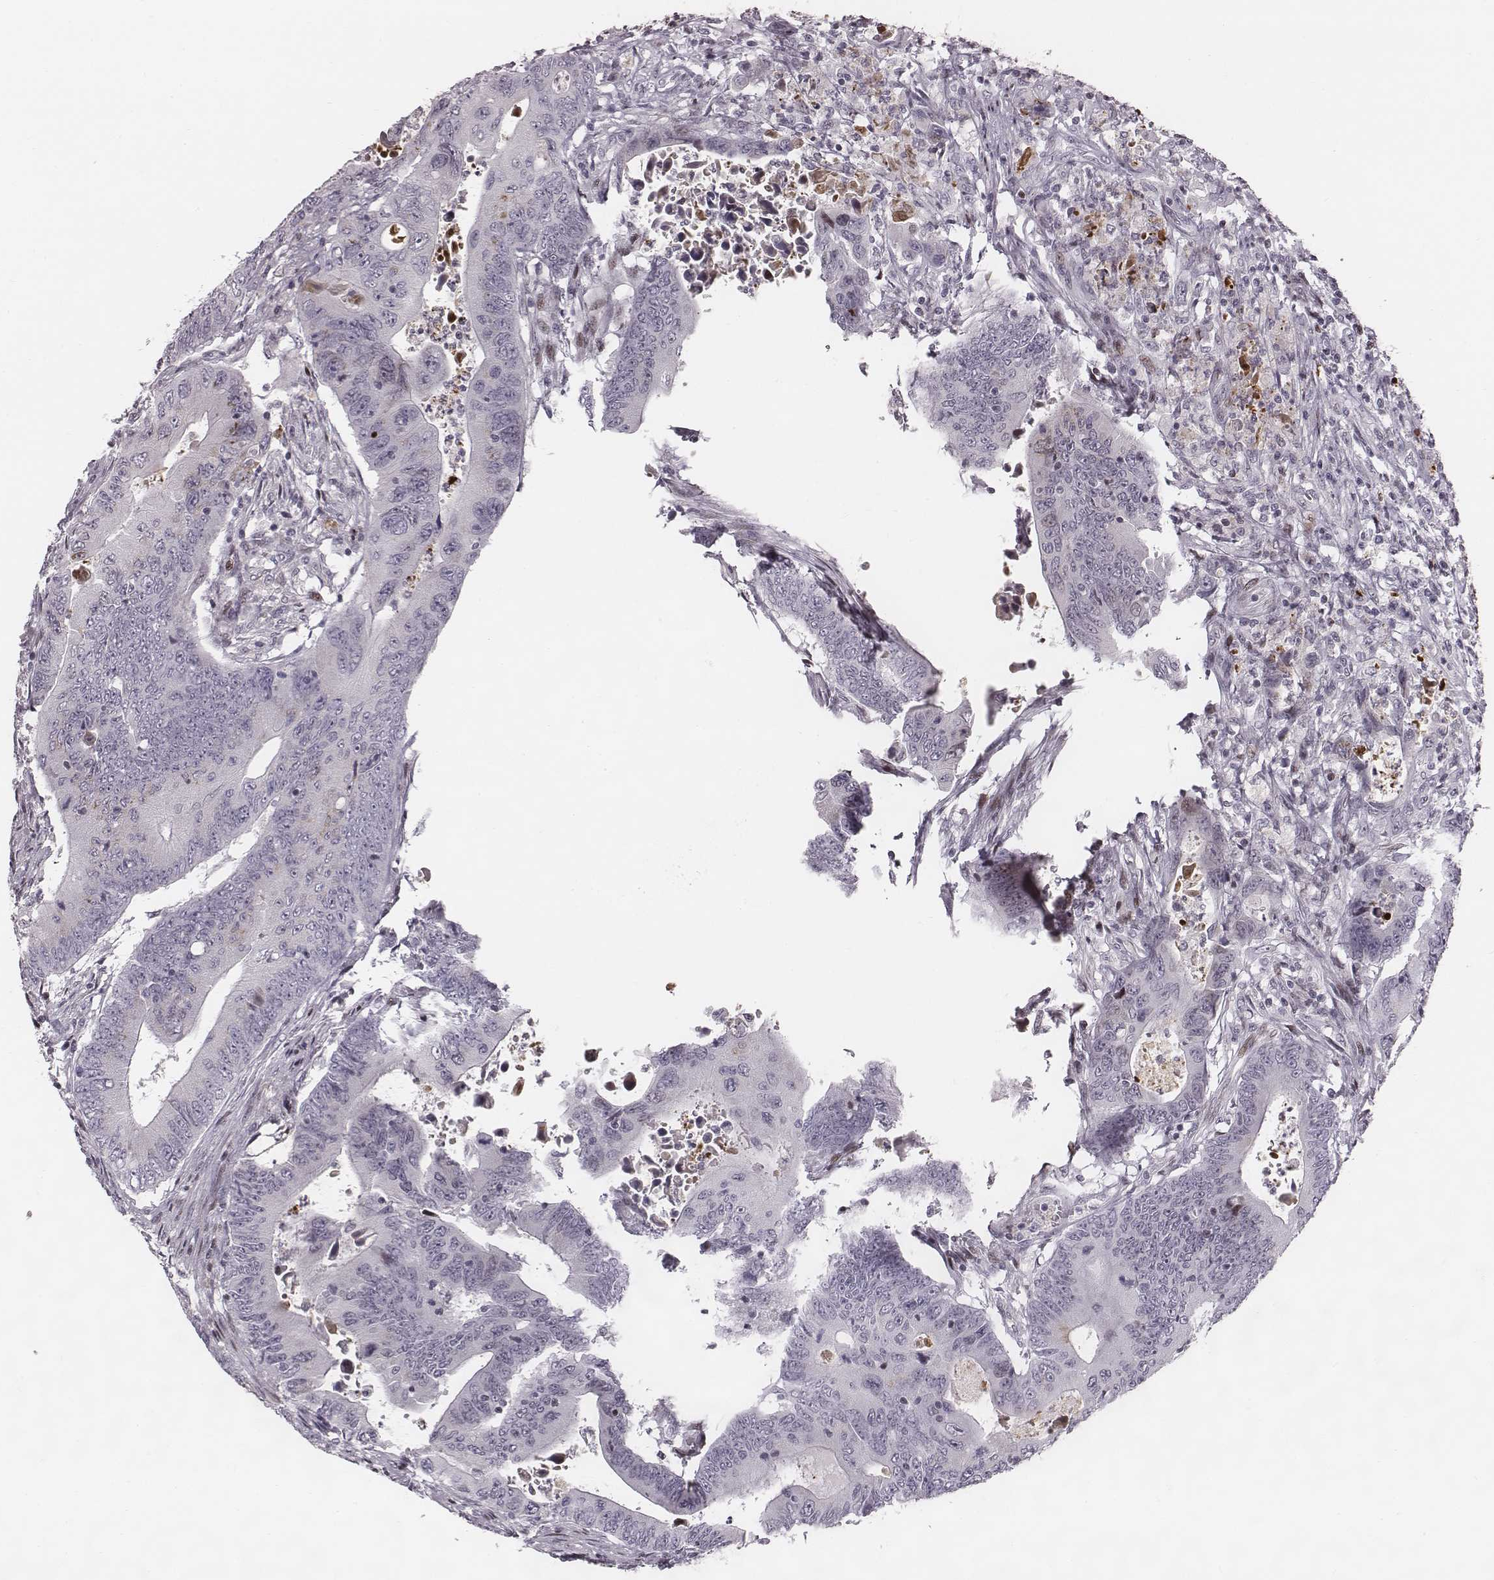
{"staining": {"intensity": "negative", "quantity": "none", "location": "none"}, "tissue": "colorectal cancer", "cell_type": "Tumor cells", "image_type": "cancer", "snomed": [{"axis": "morphology", "description": "Adenocarcinoma, NOS"}, {"axis": "topography", "description": "Colon"}], "caption": "IHC micrograph of human colorectal cancer (adenocarcinoma) stained for a protein (brown), which displays no expression in tumor cells. Brightfield microscopy of IHC stained with DAB (brown) and hematoxylin (blue), captured at high magnification.", "gene": "NDC1", "patient": {"sex": "female", "age": 90}}